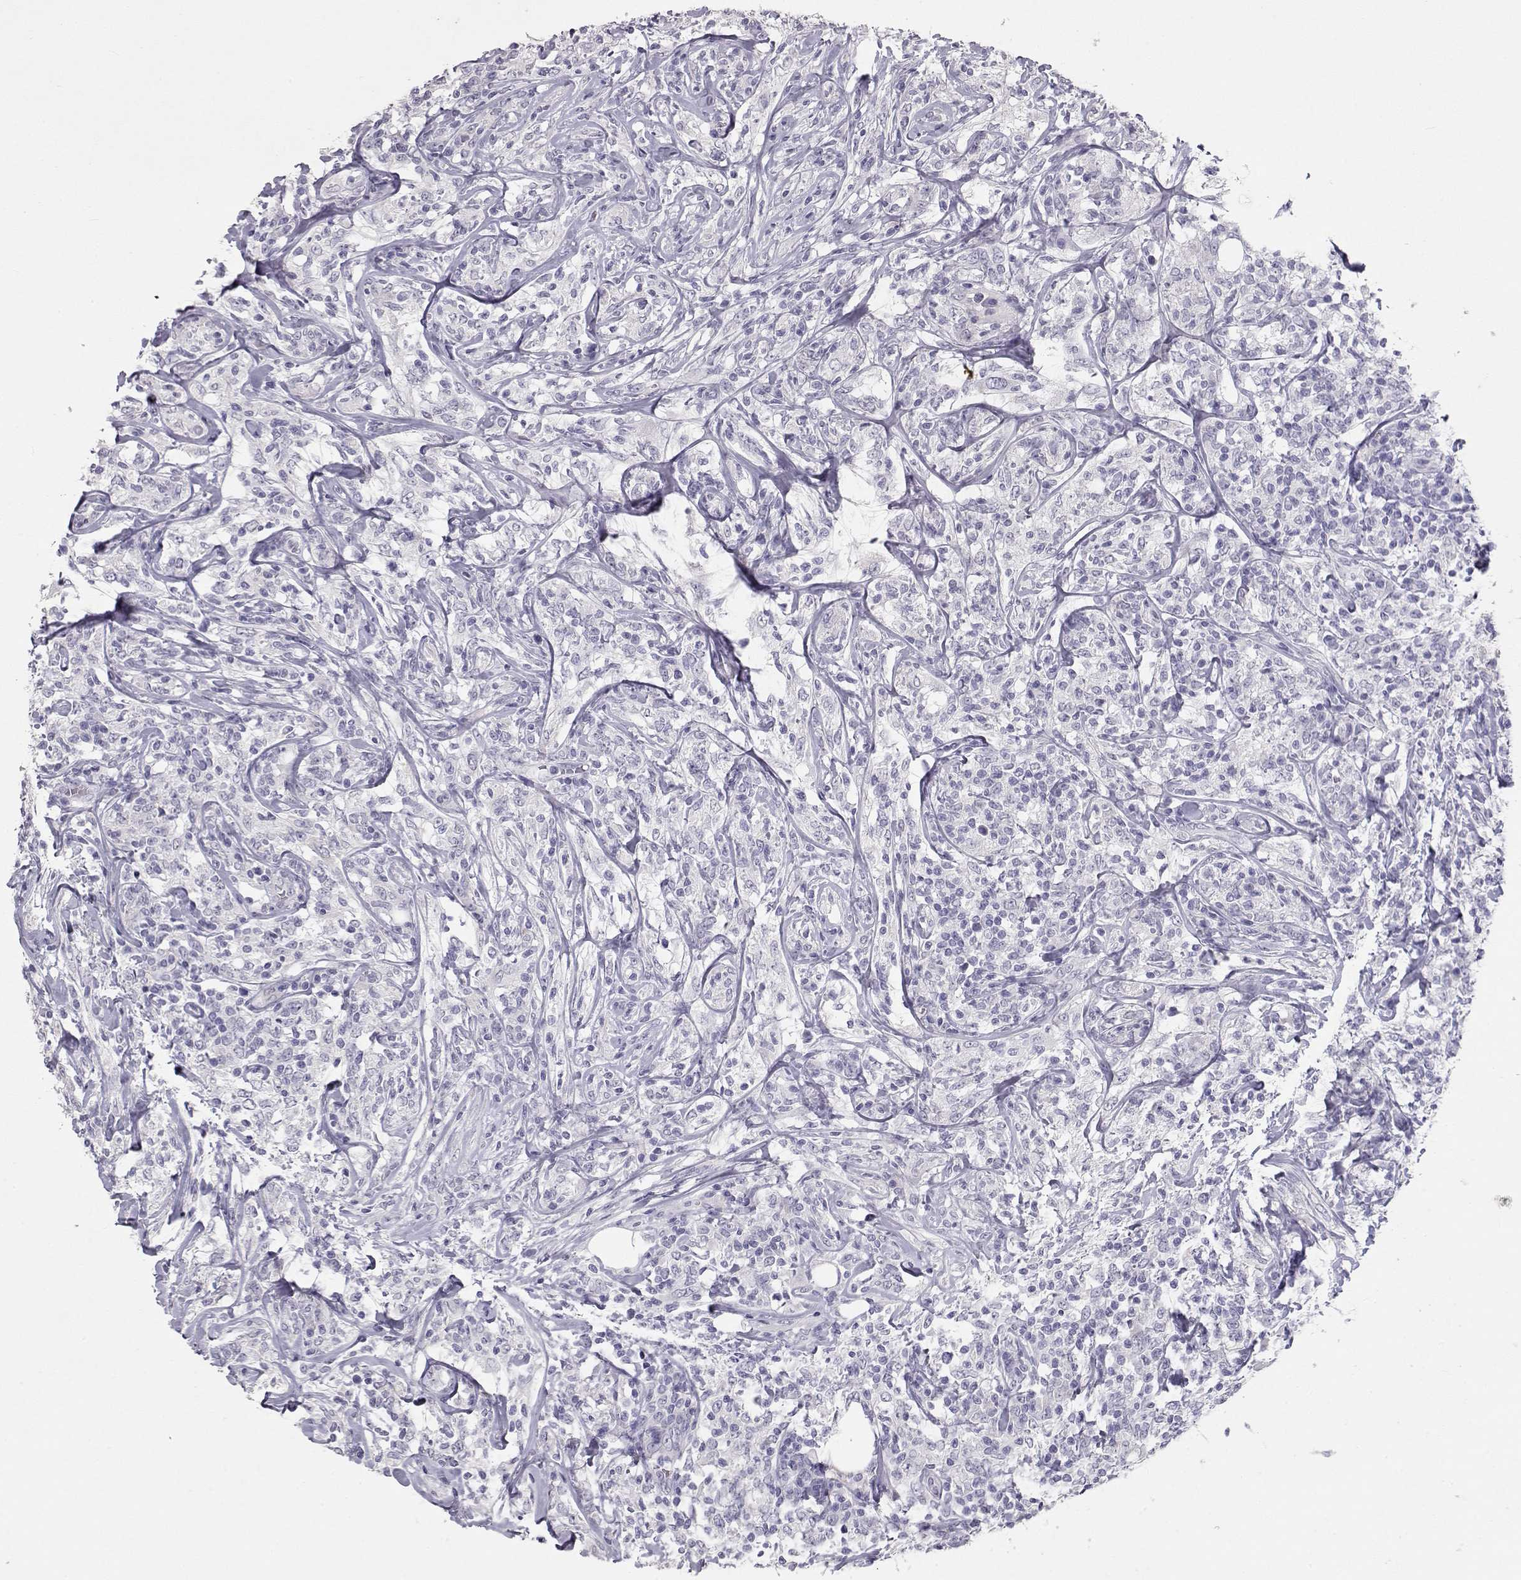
{"staining": {"intensity": "negative", "quantity": "none", "location": "none"}, "tissue": "lymphoma", "cell_type": "Tumor cells", "image_type": "cancer", "snomed": [{"axis": "morphology", "description": "Malignant lymphoma, non-Hodgkin's type, High grade"}, {"axis": "topography", "description": "Lymph node"}], "caption": "This histopathology image is of malignant lymphoma, non-Hodgkin's type (high-grade) stained with immunohistochemistry to label a protein in brown with the nuclei are counter-stained blue. There is no positivity in tumor cells.", "gene": "LAMB3", "patient": {"sex": "female", "age": 84}}